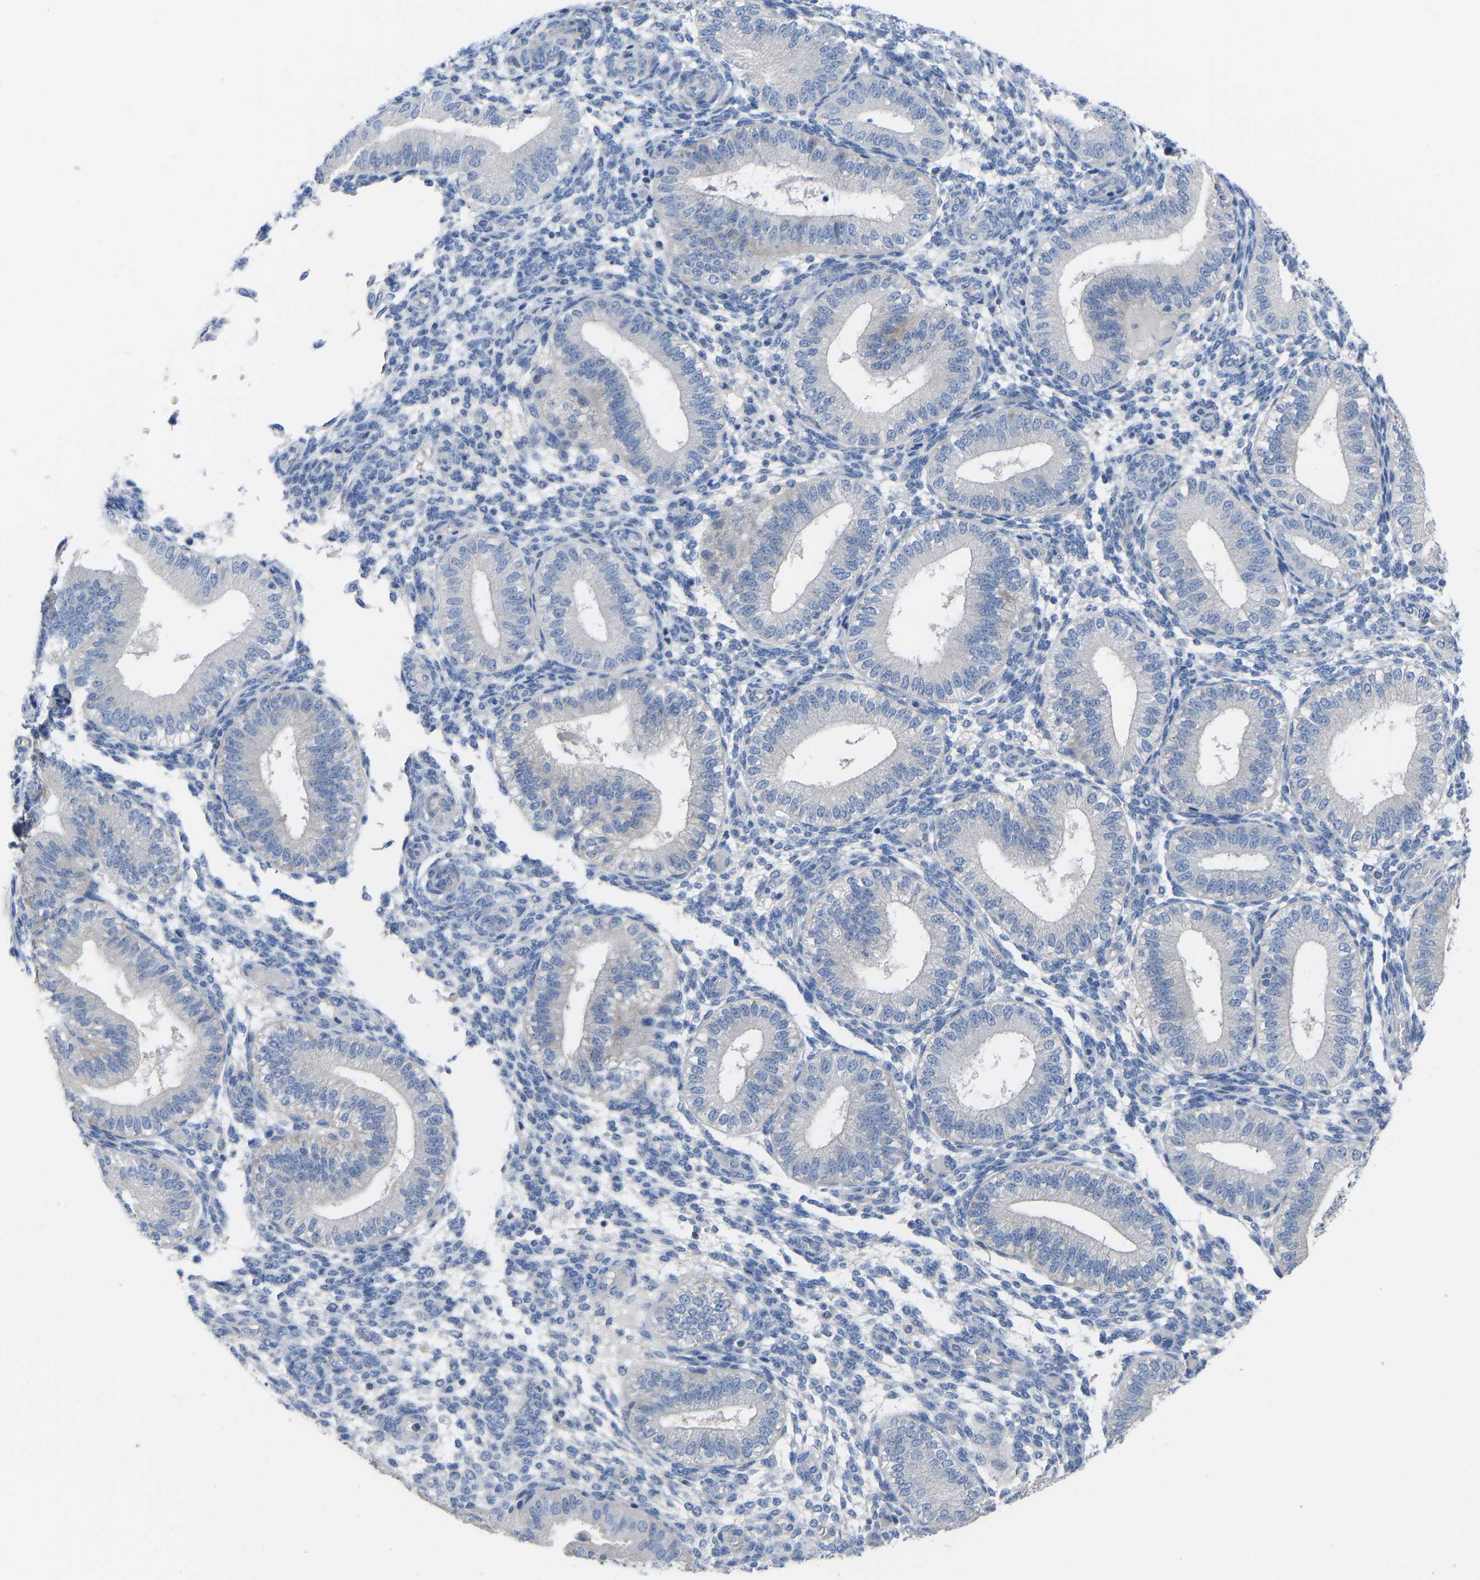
{"staining": {"intensity": "negative", "quantity": "none", "location": "none"}, "tissue": "endometrium", "cell_type": "Cells in endometrial stroma", "image_type": "normal", "snomed": [{"axis": "morphology", "description": "Normal tissue, NOS"}, {"axis": "topography", "description": "Endometrium"}], "caption": "Histopathology image shows no protein expression in cells in endometrial stroma of benign endometrium.", "gene": "OLIG2", "patient": {"sex": "female", "age": 39}}